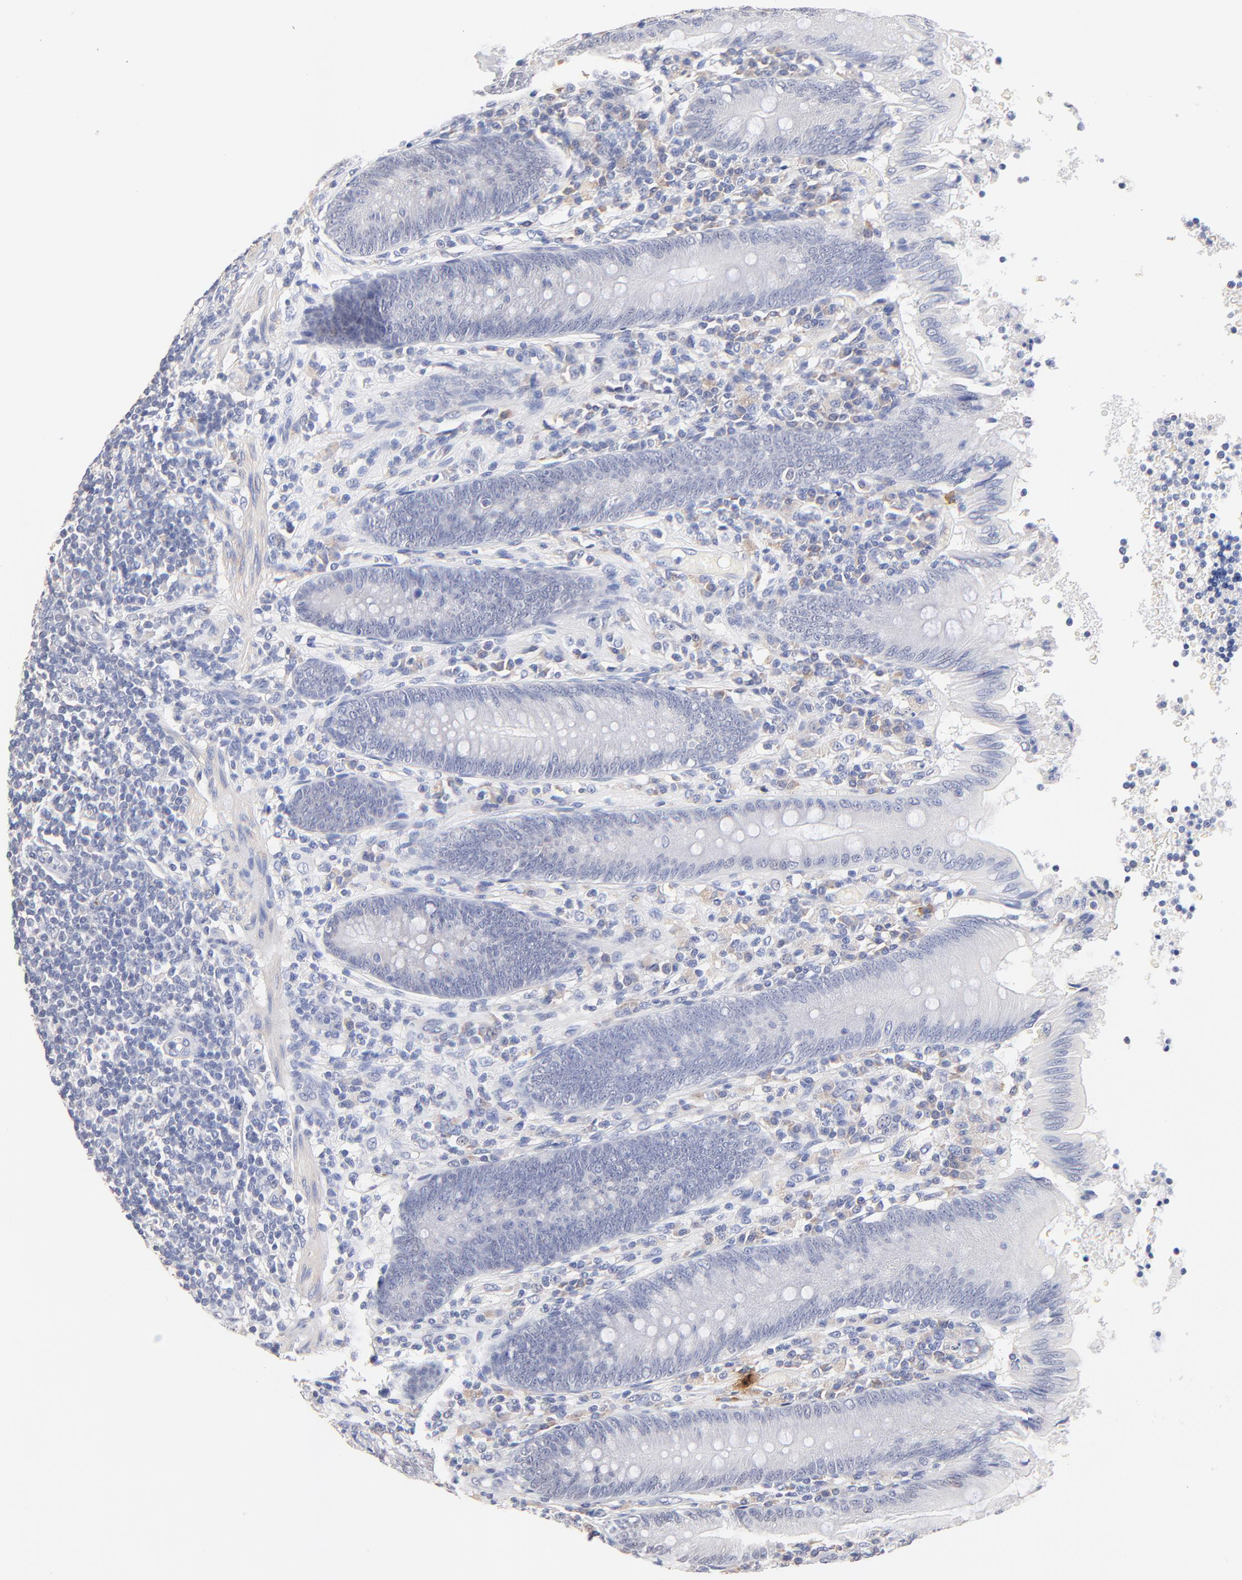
{"staining": {"intensity": "weak", "quantity": "<25%", "location": "cytoplasmic/membranous"}, "tissue": "appendix", "cell_type": "Glandular cells", "image_type": "normal", "snomed": [{"axis": "morphology", "description": "Normal tissue, NOS"}, {"axis": "morphology", "description": "Inflammation, NOS"}, {"axis": "topography", "description": "Appendix"}], "caption": "Human appendix stained for a protein using immunohistochemistry reveals no staining in glandular cells.", "gene": "TWNK", "patient": {"sex": "male", "age": 46}}